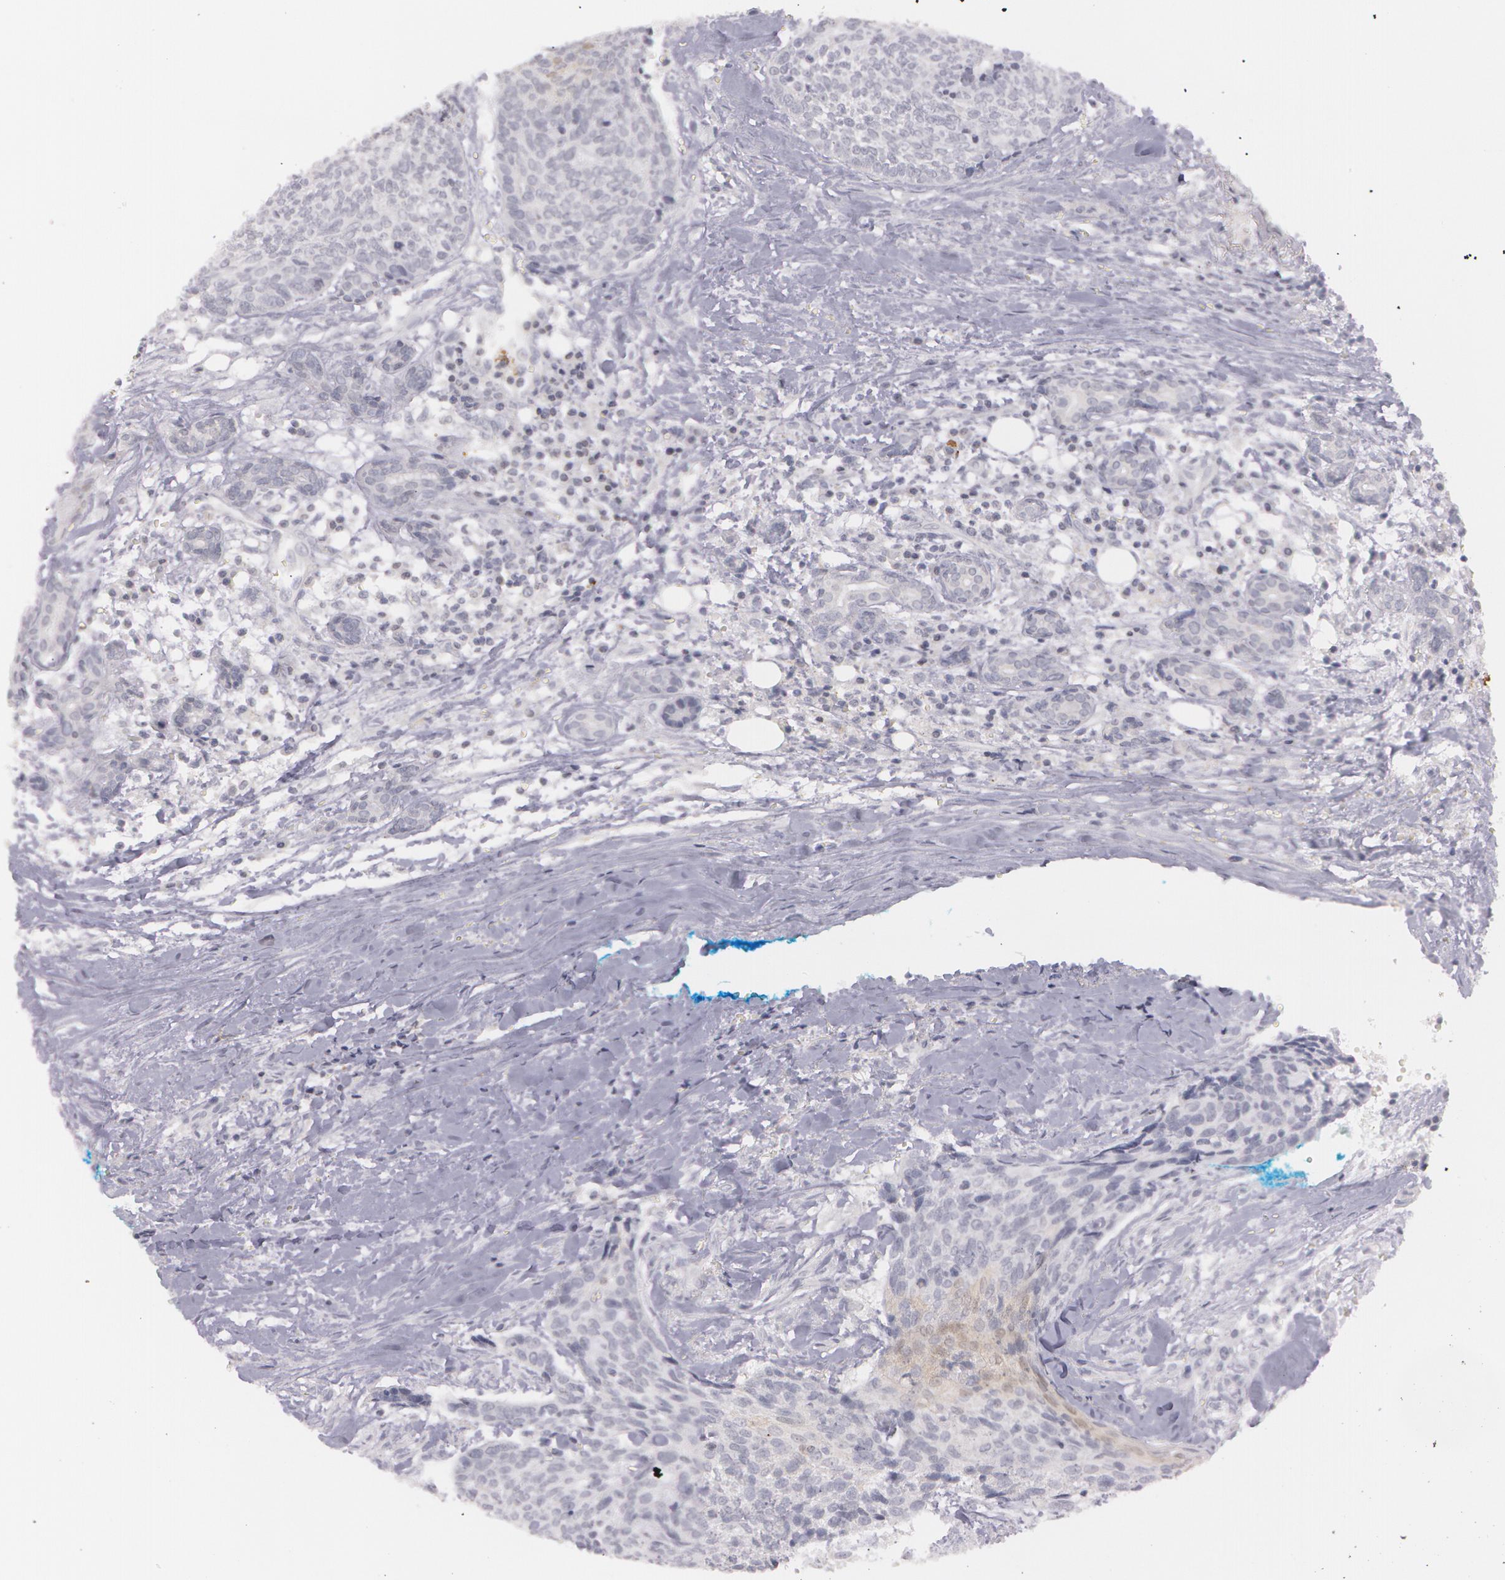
{"staining": {"intensity": "negative", "quantity": "none", "location": "none"}, "tissue": "head and neck cancer", "cell_type": "Tumor cells", "image_type": "cancer", "snomed": [{"axis": "morphology", "description": "Squamous cell carcinoma, NOS"}, {"axis": "topography", "description": "Salivary gland"}, {"axis": "topography", "description": "Head-Neck"}], "caption": "Immunohistochemical staining of human squamous cell carcinoma (head and neck) shows no significant positivity in tumor cells. The staining was performed using DAB to visualize the protein expression in brown, while the nuclei were stained in blue with hematoxylin (Magnification: 20x).", "gene": "IL1RN", "patient": {"sex": "male", "age": 70}}